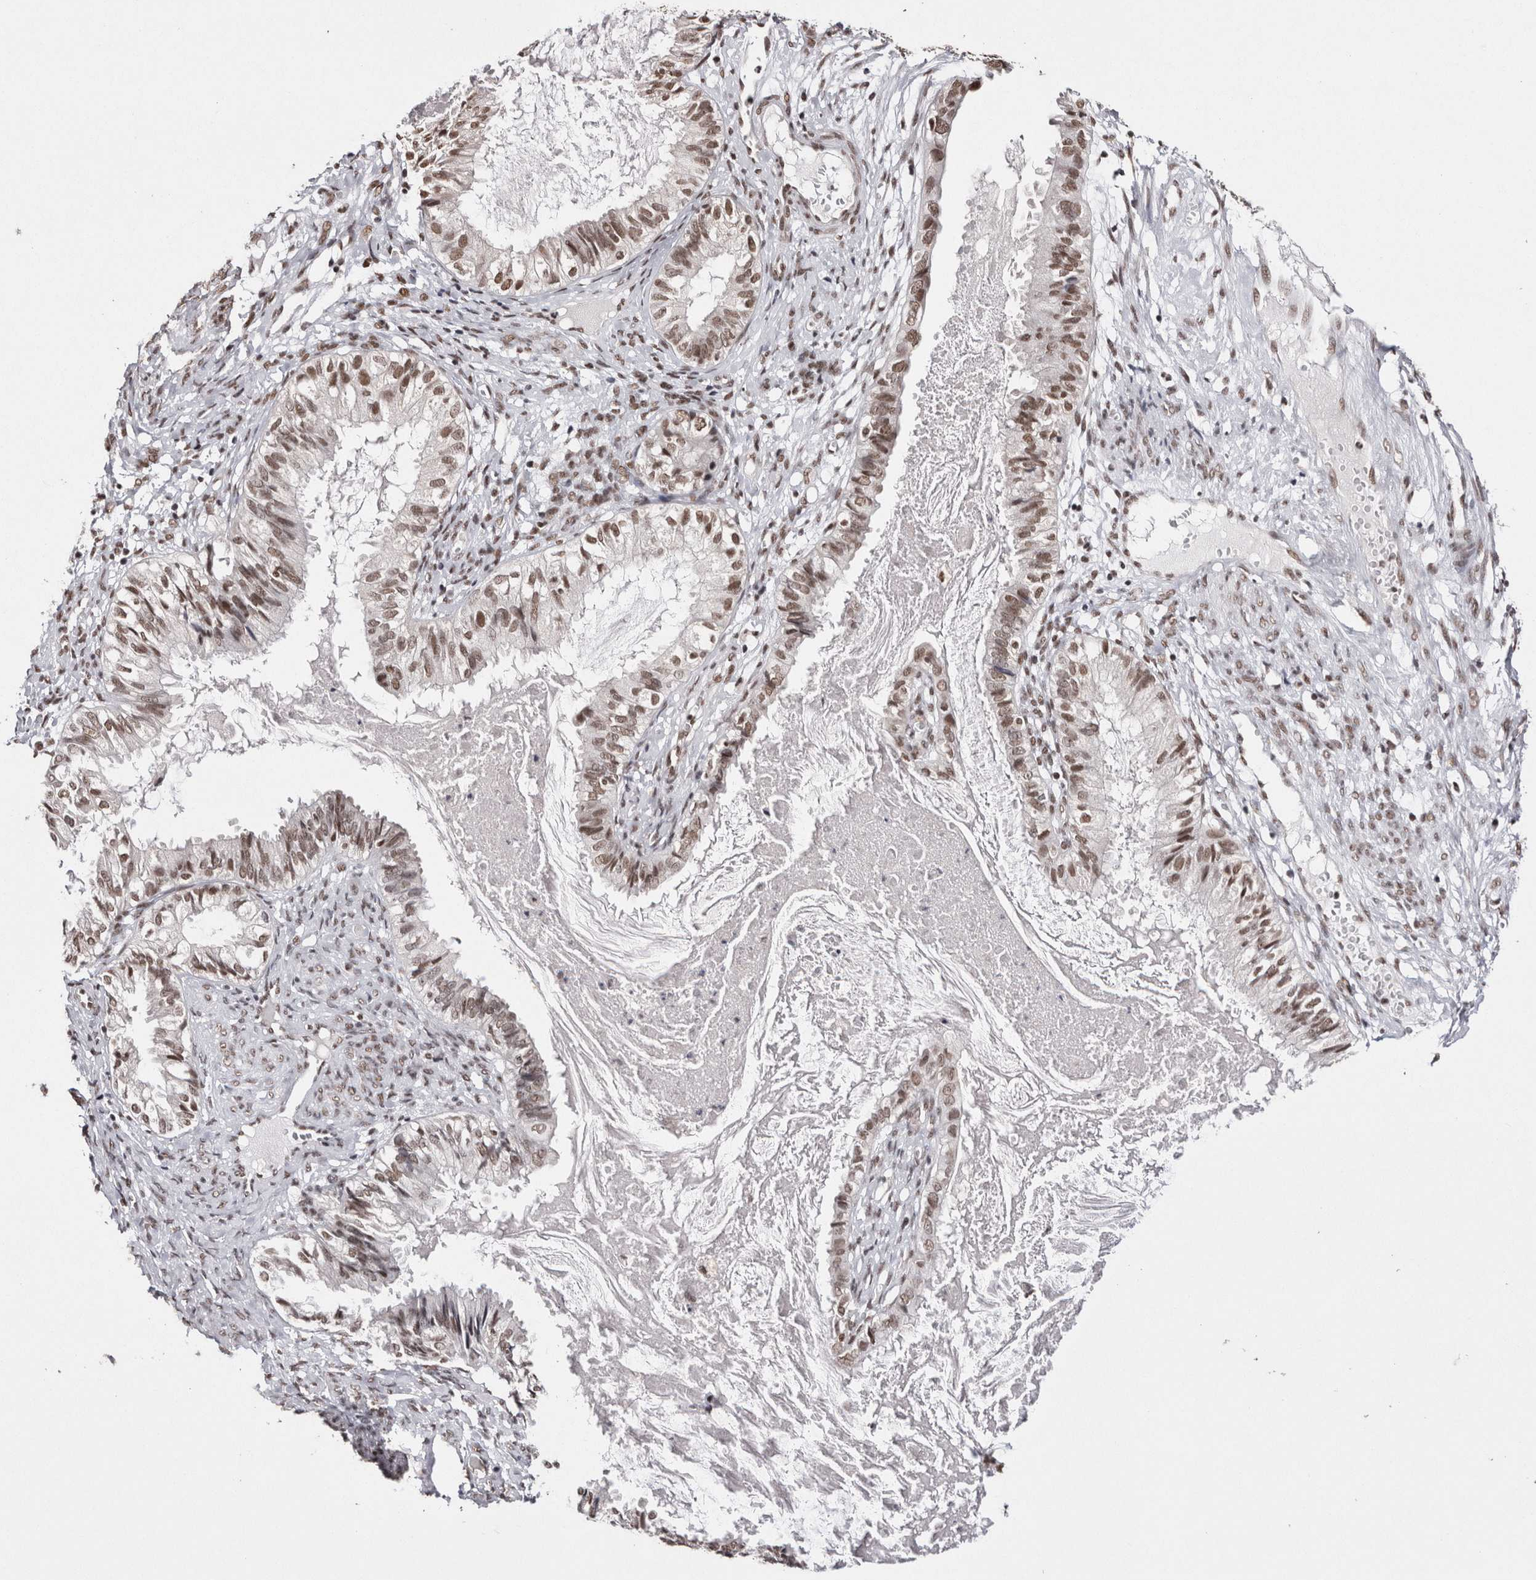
{"staining": {"intensity": "moderate", "quantity": ">75%", "location": "nuclear"}, "tissue": "cervical cancer", "cell_type": "Tumor cells", "image_type": "cancer", "snomed": [{"axis": "morphology", "description": "Normal tissue, NOS"}, {"axis": "morphology", "description": "Adenocarcinoma, NOS"}, {"axis": "topography", "description": "Cervix"}, {"axis": "topography", "description": "Endometrium"}], "caption": "Moderate nuclear expression for a protein is appreciated in approximately >75% of tumor cells of cervical cancer using IHC.", "gene": "SMC1A", "patient": {"sex": "female", "age": 86}}